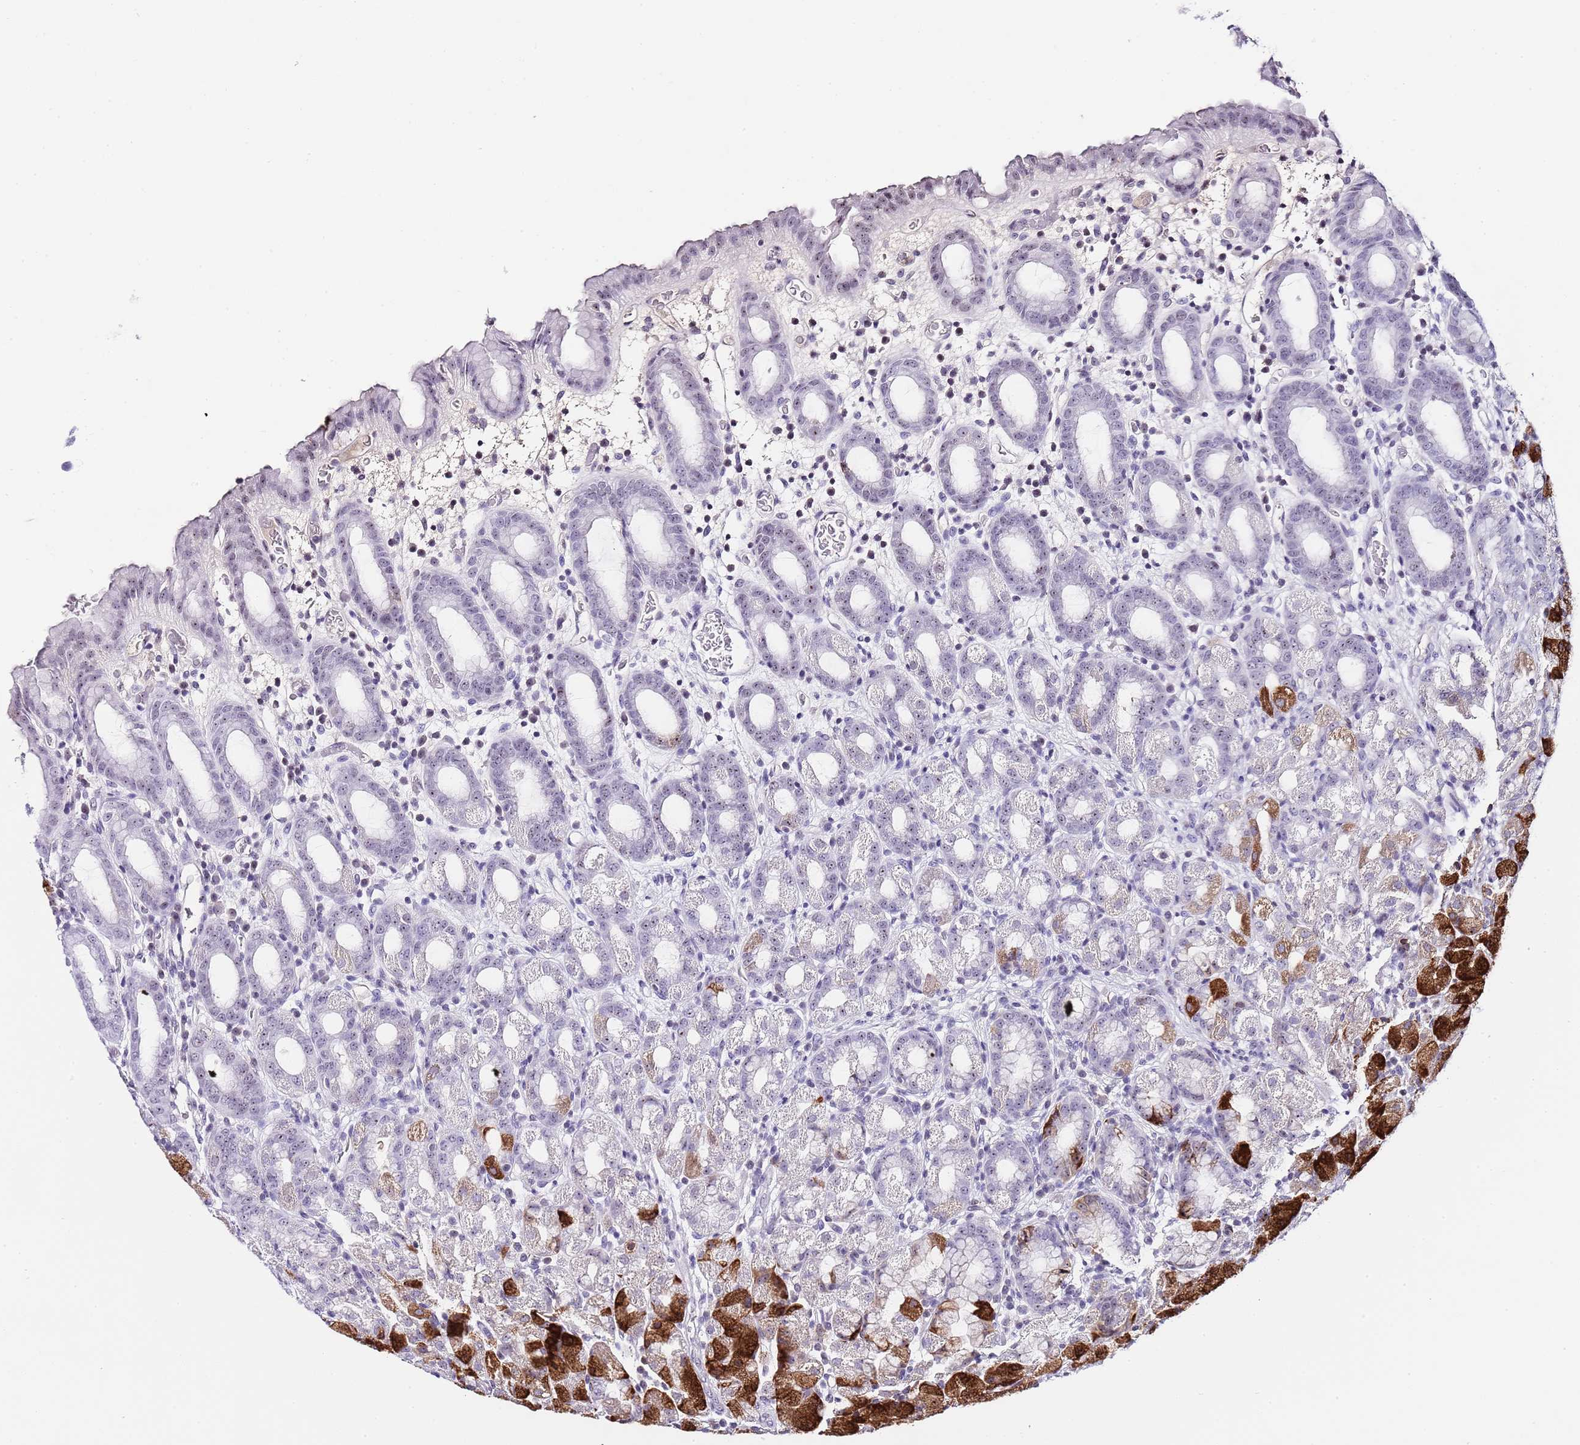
{"staining": {"intensity": "strong", "quantity": "<25%", "location": "cytoplasmic/membranous"}, "tissue": "stomach", "cell_type": "Glandular cells", "image_type": "normal", "snomed": [{"axis": "morphology", "description": "Normal tissue, NOS"}, {"axis": "topography", "description": "Stomach, upper"}, {"axis": "topography", "description": "Stomach, lower"}, {"axis": "topography", "description": "Small intestine"}], "caption": "The image exhibits immunohistochemical staining of normal stomach. There is strong cytoplasmic/membranous positivity is seen in approximately <25% of glandular cells. Nuclei are stained in blue.", "gene": "NOP56", "patient": {"sex": "male", "age": 68}}